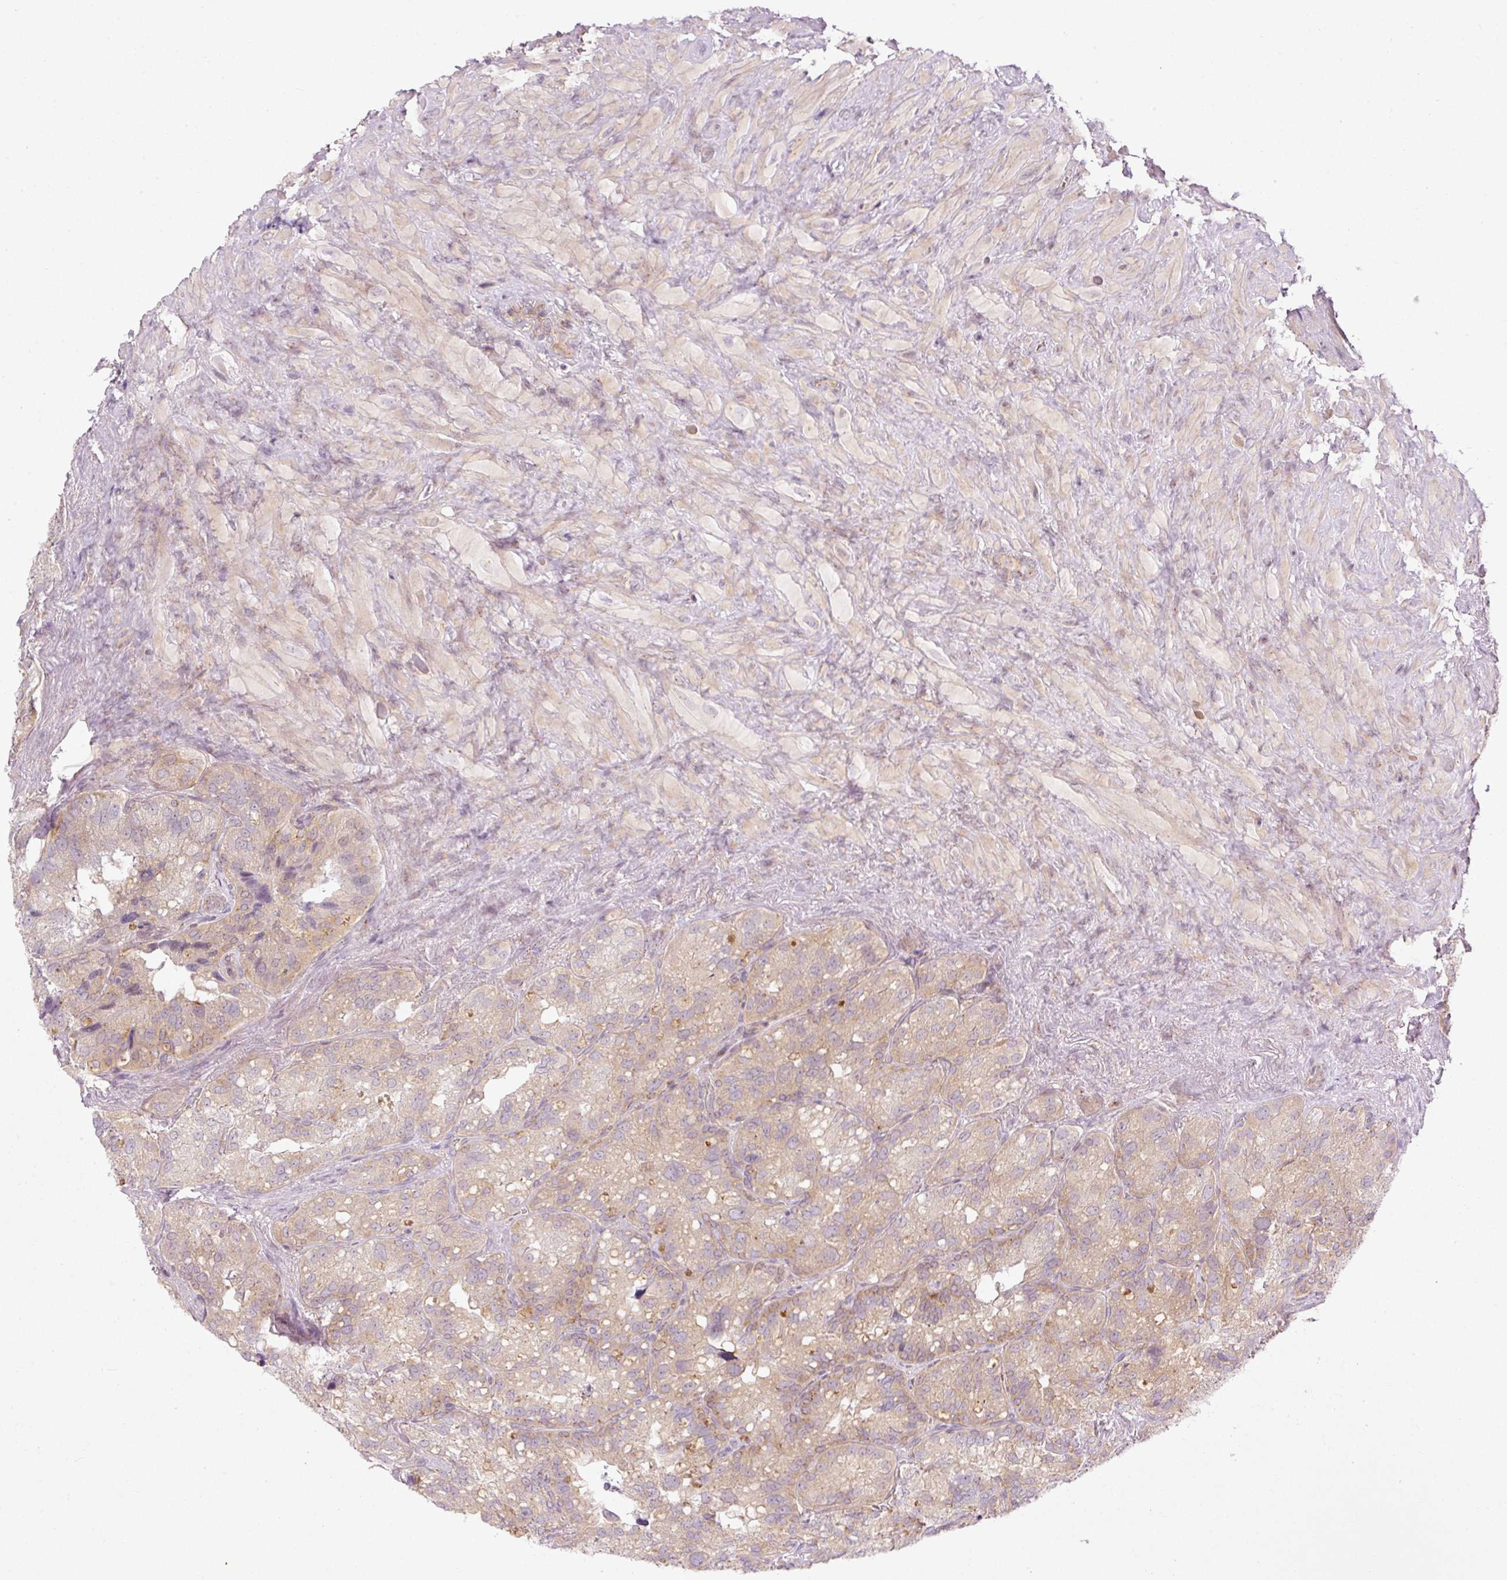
{"staining": {"intensity": "moderate", "quantity": ">75%", "location": "cytoplasmic/membranous"}, "tissue": "seminal vesicle", "cell_type": "Glandular cells", "image_type": "normal", "snomed": [{"axis": "morphology", "description": "Normal tissue, NOS"}, {"axis": "topography", "description": "Seminal veicle"}], "caption": "Protein staining reveals moderate cytoplasmic/membranous expression in about >75% of glandular cells in unremarkable seminal vesicle. The staining was performed using DAB (3,3'-diaminobenzidine) to visualize the protein expression in brown, while the nuclei were stained in blue with hematoxylin (Magnification: 20x).", "gene": "MZT2A", "patient": {"sex": "male", "age": 69}}